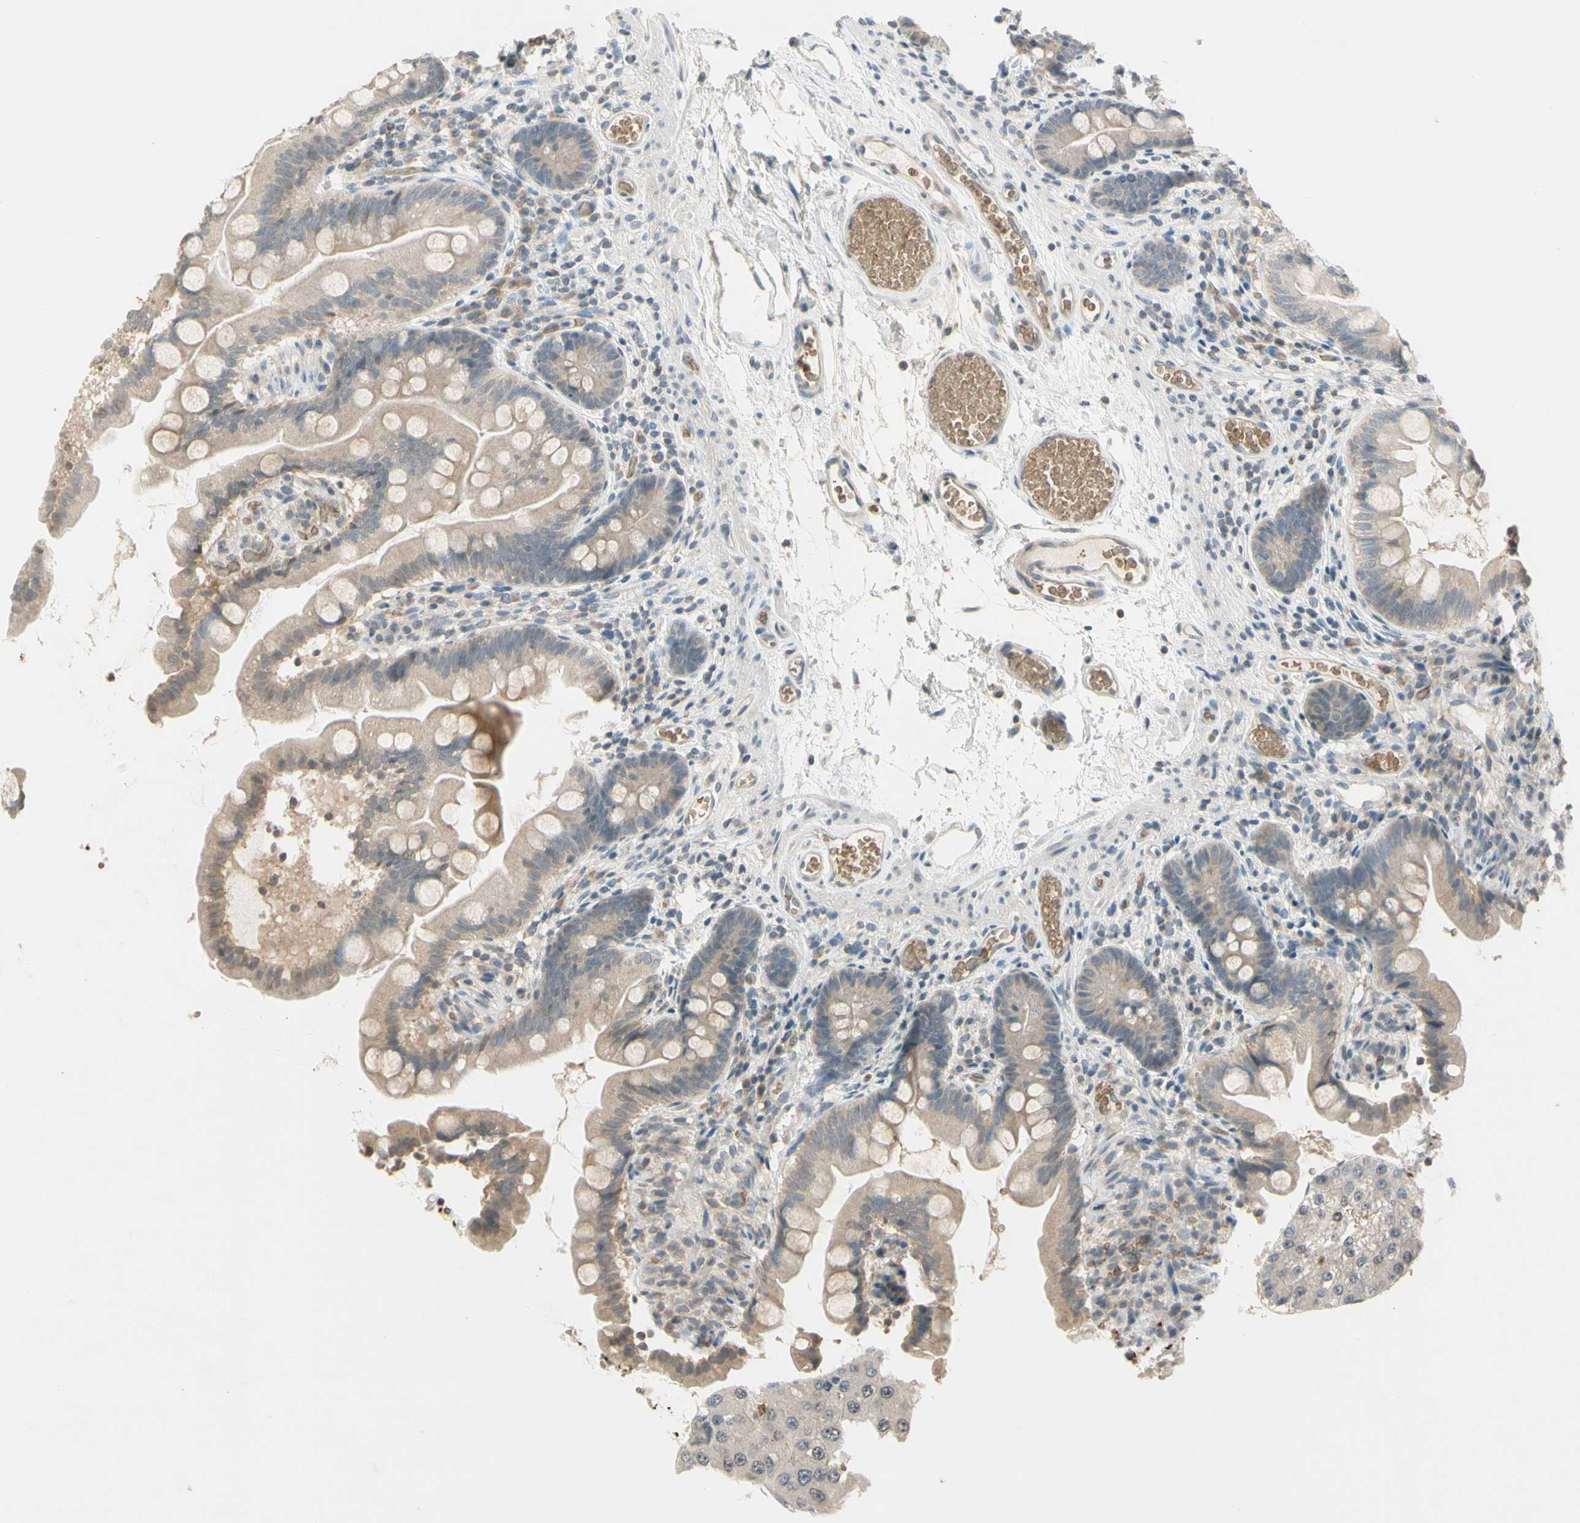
{"staining": {"intensity": "moderate", "quantity": "25%-75%", "location": "cytoplasmic/membranous"}, "tissue": "small intestine", "cell_type": "Glandular cells", "image_type": "normal", "snomed": [{"axis": "morphology", "description": "Normal tissue, NOS"}, {"axis": "topography", "description": "Small intestine"}], "caption": "Immunohistochemical staining of unremarkable small intestine displays 25%-75% levels of moderate cytoplasmic/membranous protein expression in about 25%-75% of glandular cells.", "gene": "GYPC", "patient": {"sex": "female", "age": 56}}